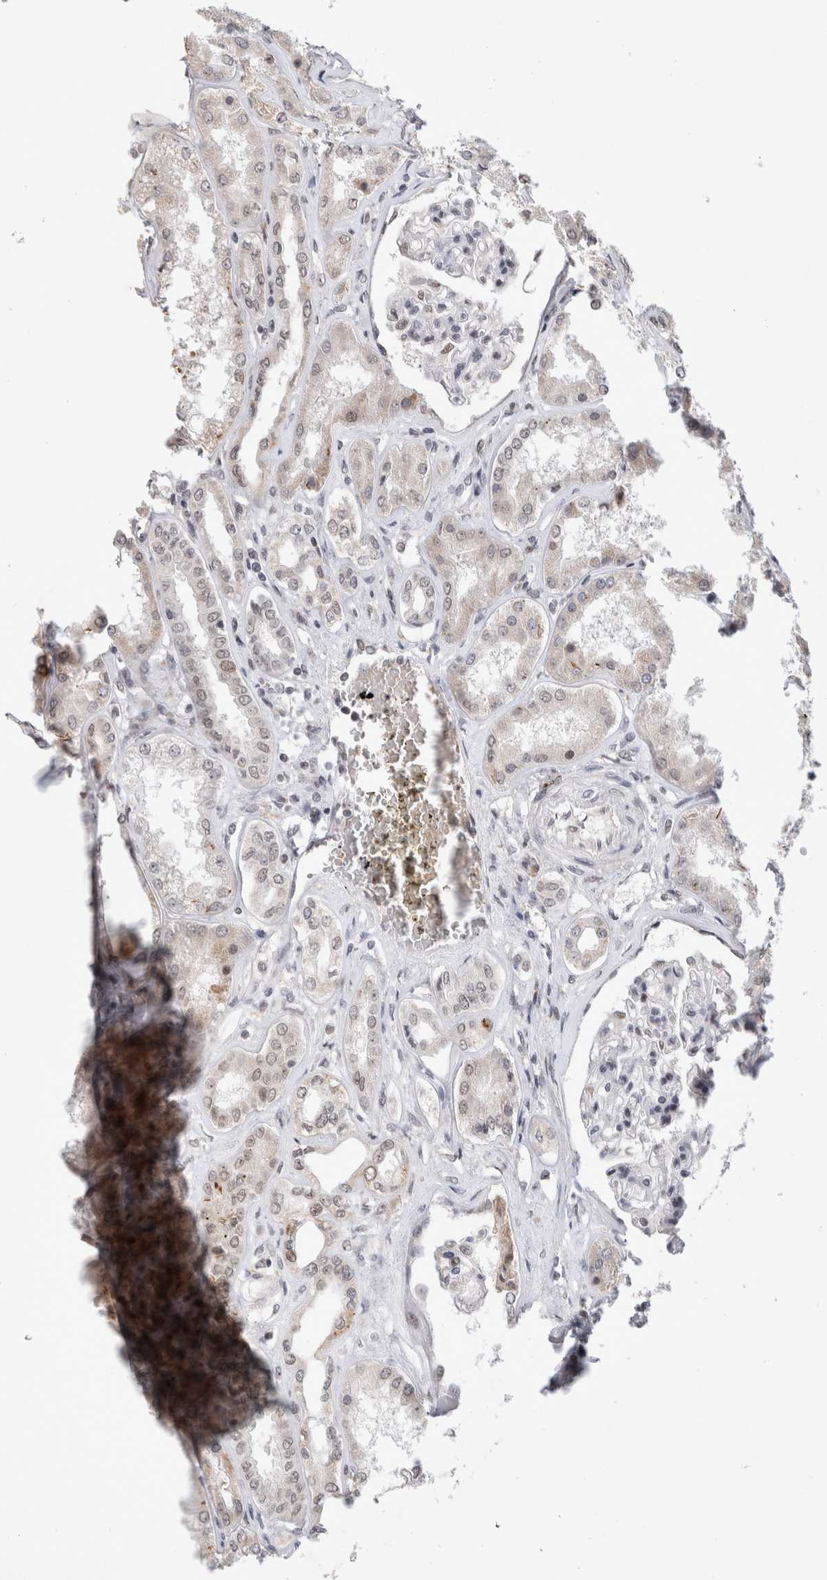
{"staining": {"intensity": "strong", "quantity": "25%-75%", "location": "nuclear"}, "tissue": "kidney", "cell_type": "Cells in glomeruli", "image_type": "normal", "snomed": [{"axis": "morphology", "description": "Normal tissue, NOS"}, {"axis": "topography", "description": "Kidney"}], "caption": "Immunohistochemical staining of normal human kidney exhibits high levels of strong nuclear positivity in about 25%-75% of cells in glomeruli.", "gene": "HESX1", "patient": {"sex": "female", "age": 56}}